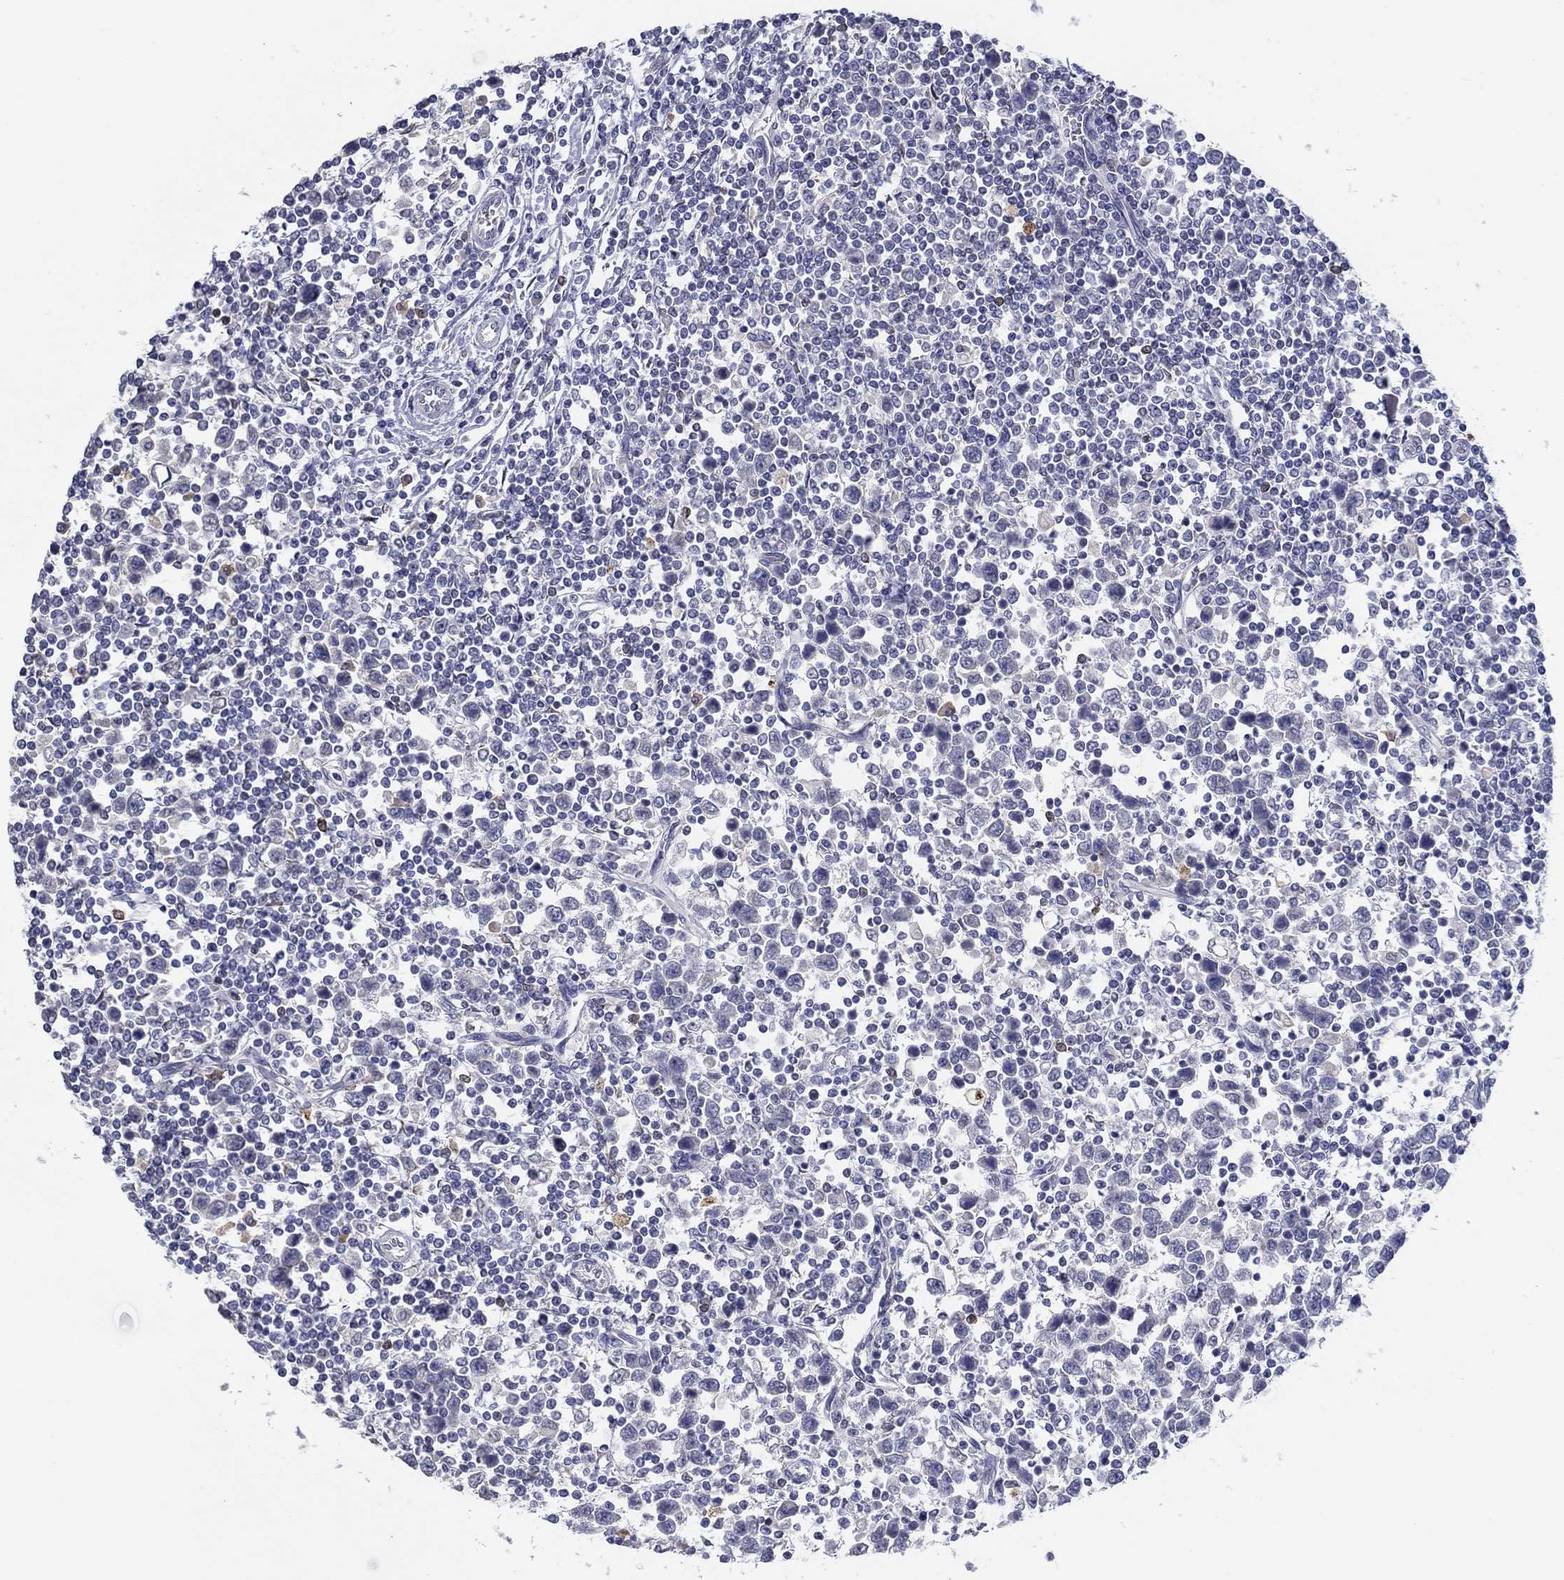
{"staining": {"intensity": "negative", "quantity": "none", "location": "none"}, "tissue": "testis cancer", "cell_type": "Tumor cells", "image_type": "cancer", "snomed": [{"axis": "morphology", "description": "Normal tissue, NOS"}, {"axis": "morphology", "description": "Seminoma, NOS"}, {"axis": "topography", "description": "Testis"}, {"axis": "topography", "description": "Epididymis"}], "caption": "Testis cancer was stained to show a protein in brown. There is no significant expression in tumor cells.", "gene": "ERMP1", "patient": {"sex": "male", "age": 34}}